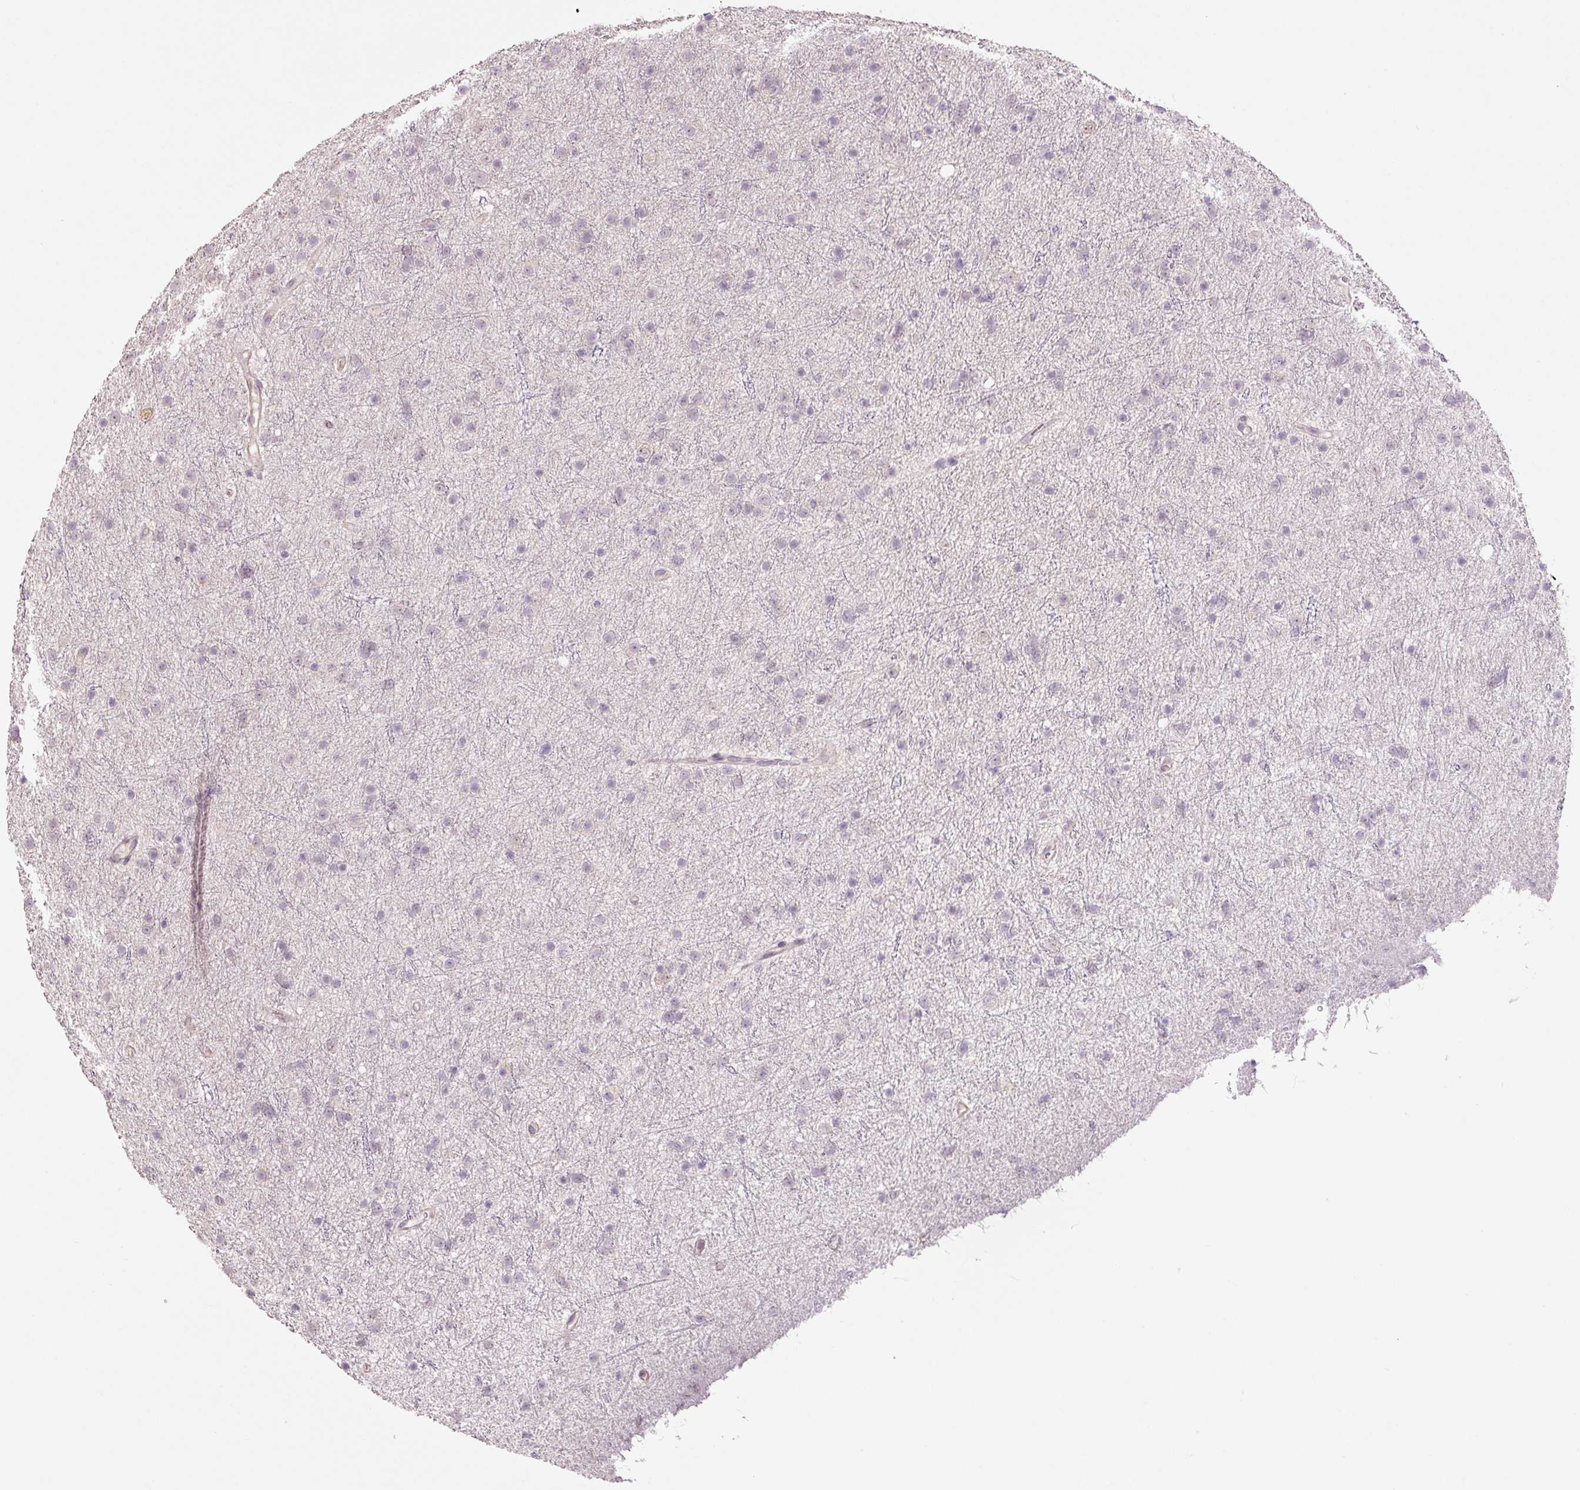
{"staining": {"intensity": "negative", "quantity": "none", "location": "none"}, "tissue": "glioma", "cell_type": "Tumor cells", "image_type": "cancer", "snomed": [{"axis": "morphology", "description": "Glioma, malignant, Low grade"}, {"axis": "topography", "description": "Cerebral cortex"}], "caption": "A histopathology image of human glioma is negative for staining in tumor cells.", "gene": "FBXL14", "patient": {"sex": "female", "age": 39}}